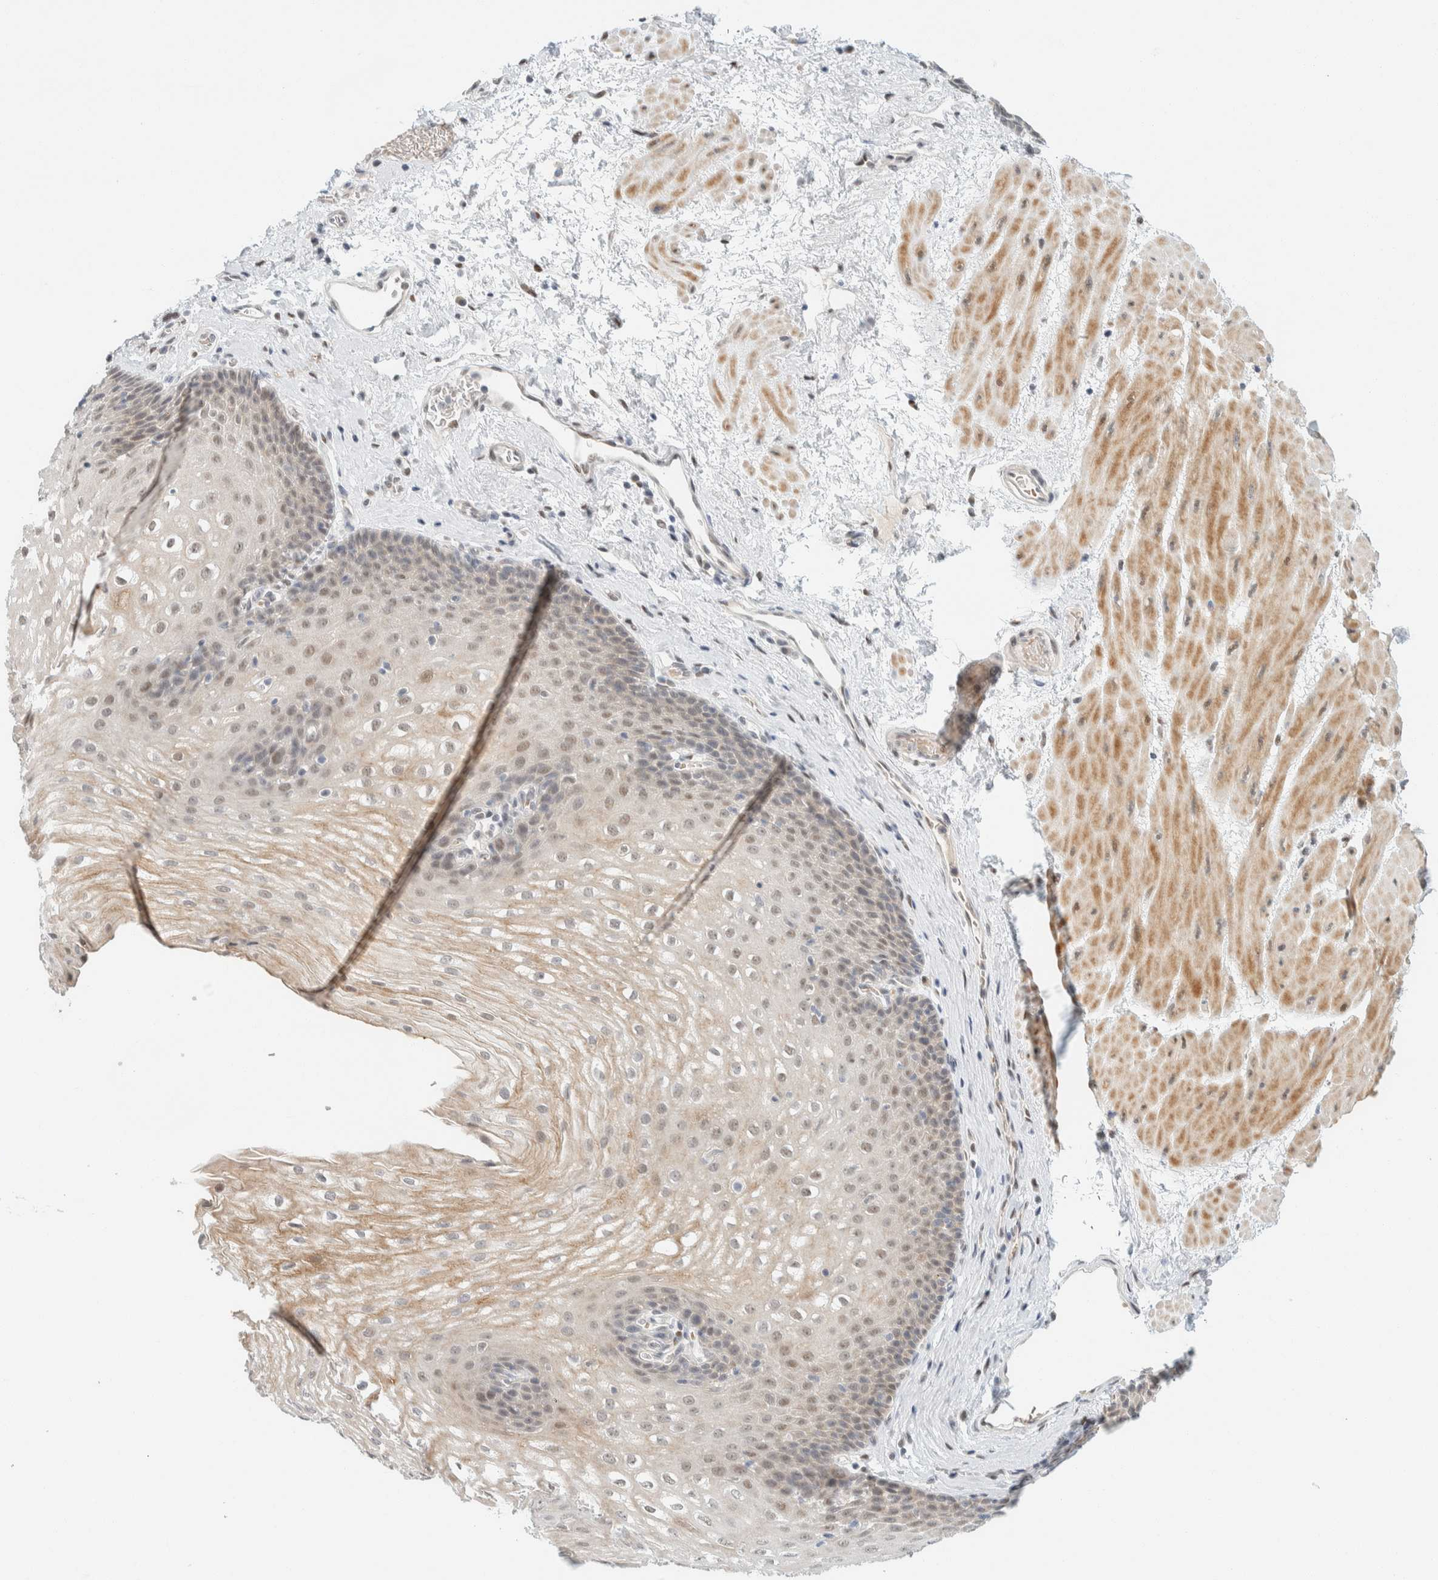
{"staining": {"intensity": "moderate", "quantity": "25%-75%", "location": "nuclear"}, "tissue": "esophagus", "cell_type": "Squamous epithelial cells", "image_type": "normal", "snomed": [{"axis": "morphology", "description": "Normal tissue, NOS"}, {"axis": "topography", "description": "Esophagus"}], "caption": "Benign esophagus displays moderate nuclear staining in approximately 25%-75% of squamous epithelial cells.", "gene": "ZNF683", "patient": {"sex": "male", "age": 48}}